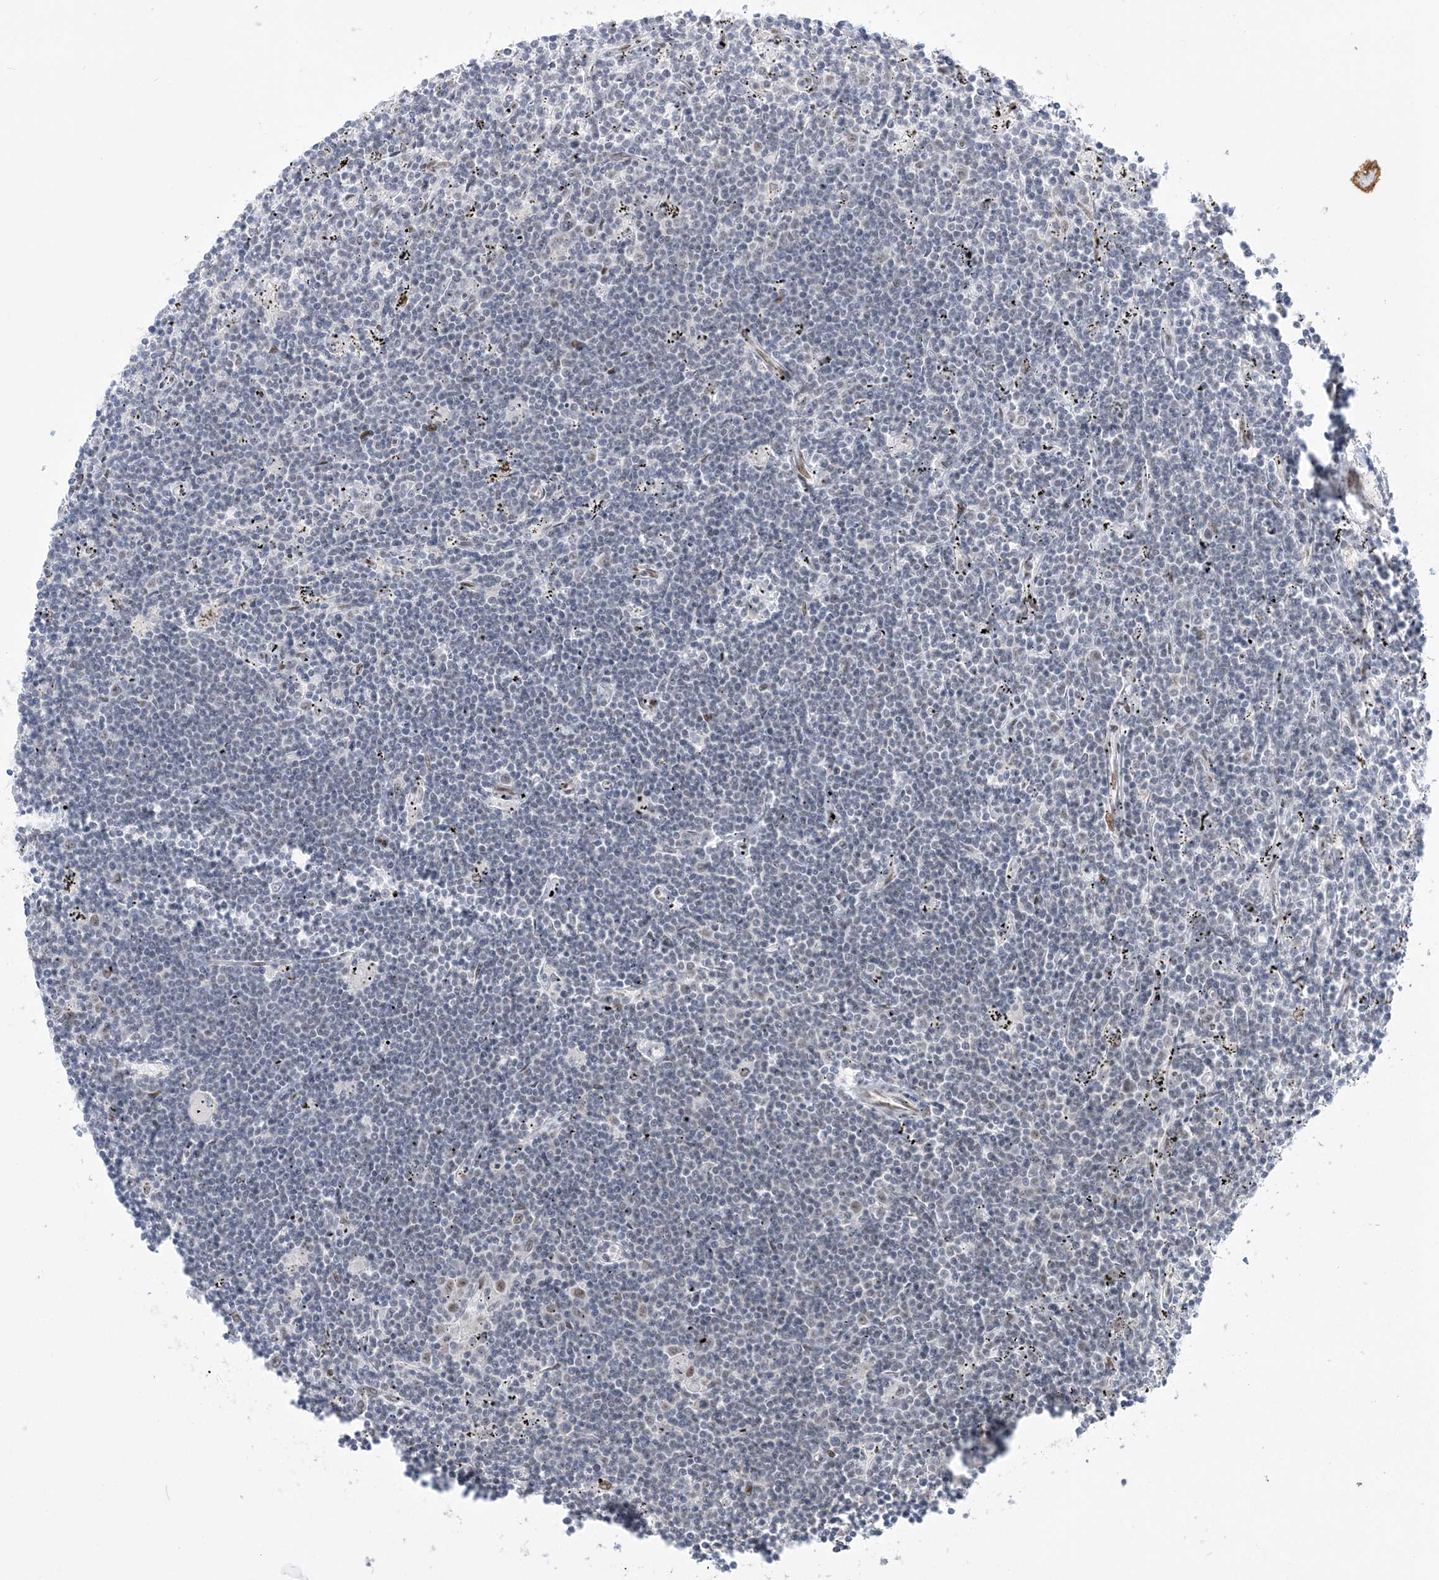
{"staining": {"intensity": "negative", "quantity": "none", "location": "none"}, "tissue": "lymphoma", "cell_type": "Tumor cells", "image_type": "cancer", "snomed": [{"axis": "morphology", "description": "Malignant lymphoma, non-Hodgkin's type, Low grade"}, {"axis": "topography", "description": "Spleen"}], "caption": "A histopathology image of human lymphoma is negative for staining in tumor cells.", "gene": "WAC", "patient": {"sex": "male", "age": 76}}